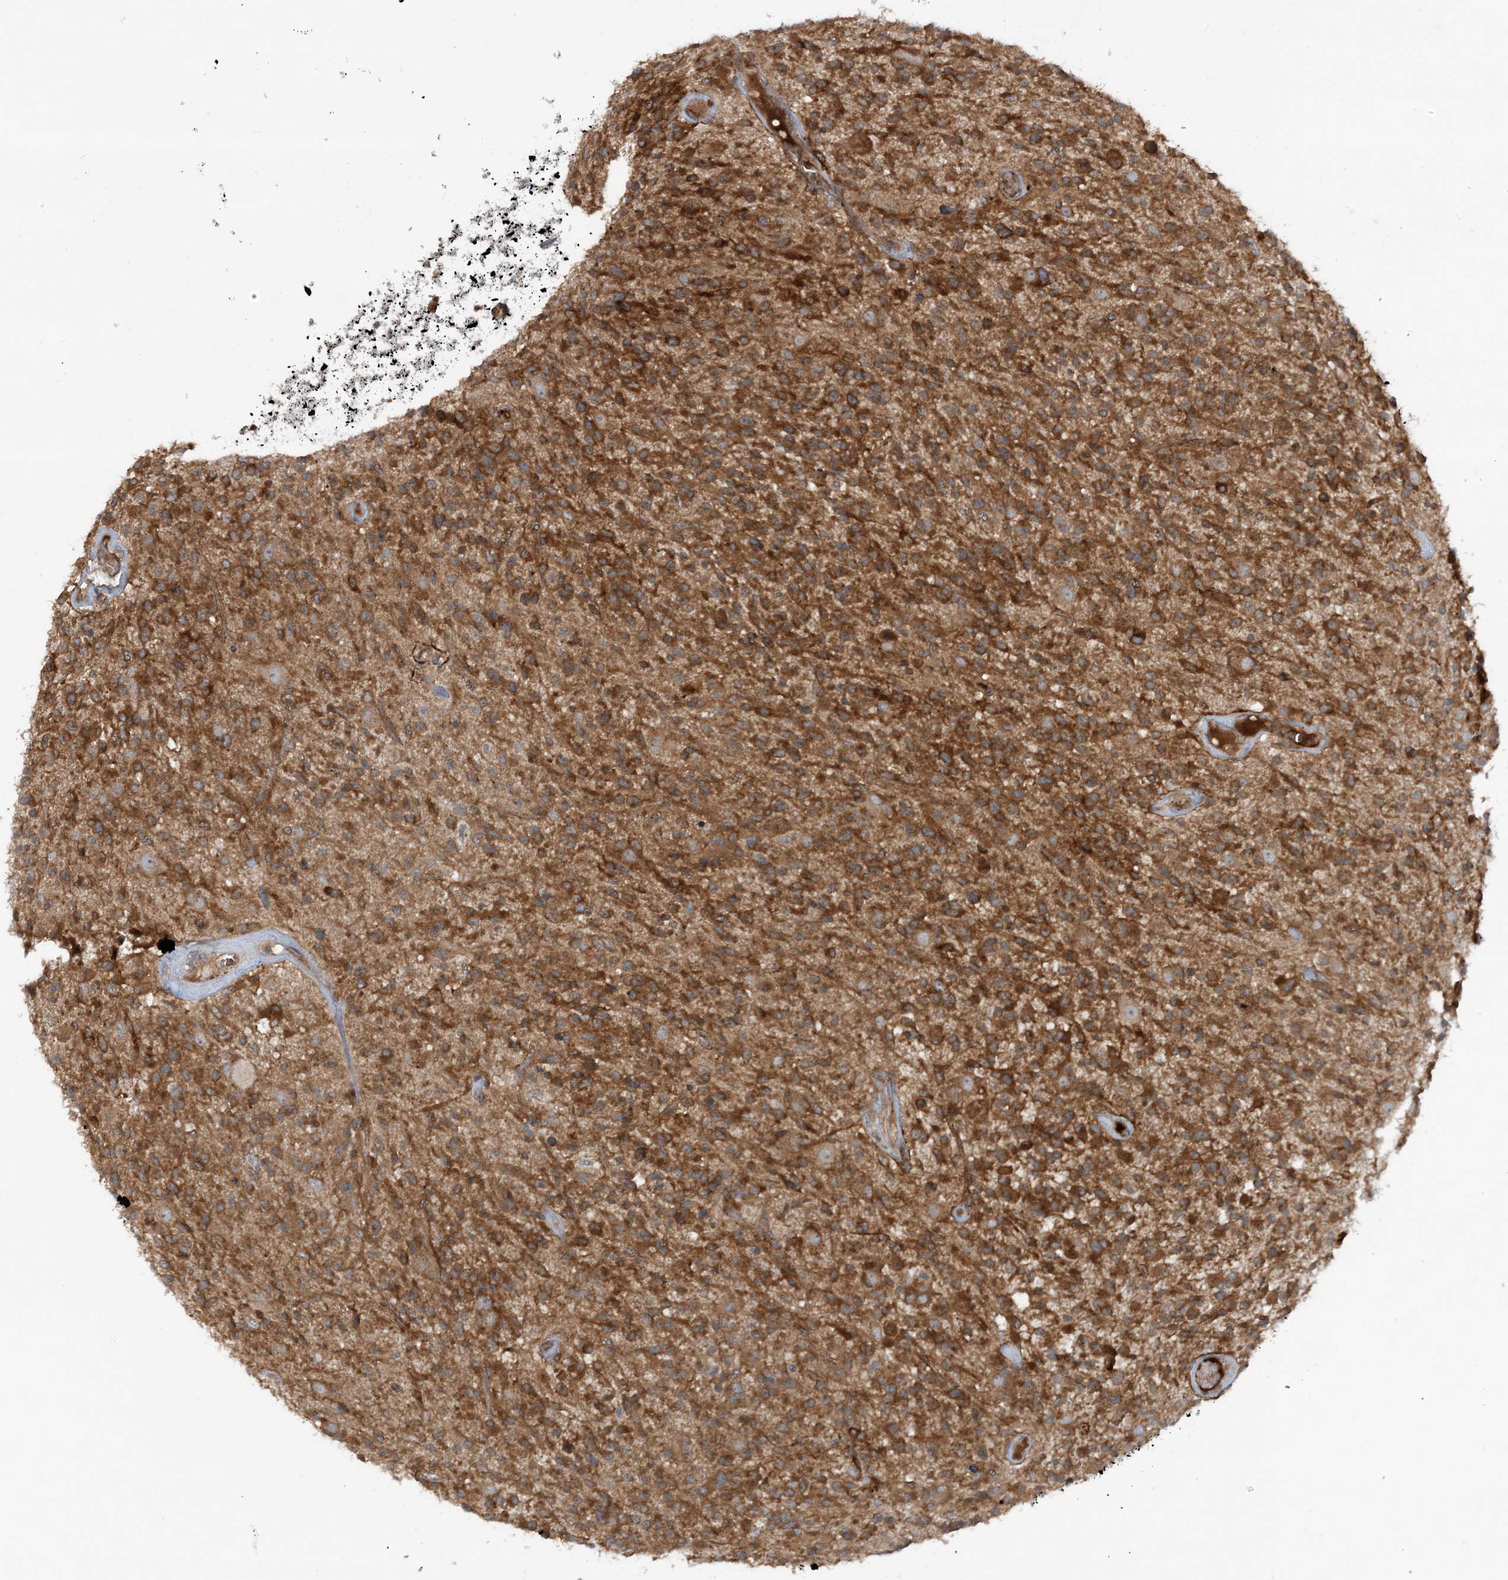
{"staining": {"intensity": "moderate", "quantity": ">75%", "location": "cytoplasmic/membranous"}, "tissue": "glioma", "cell_type": "Tumor cells", "image_type": "cancer", "snomed": [{"axis": "morphology", "description": "Glioma, malignant, High grade"}, {"axis": "morphology", "description": "Glioblastoma, NOS"}, {"axis": "topography", "description": "Brain"}], "caption": "Brown immunohistochemical staining in glioma demonstrates moderate cytoplasmic/membranous positivity in approximately >75% of tumor cells.", "gene": "STAM2", "patient": {"sex": "male", "age": 60}}